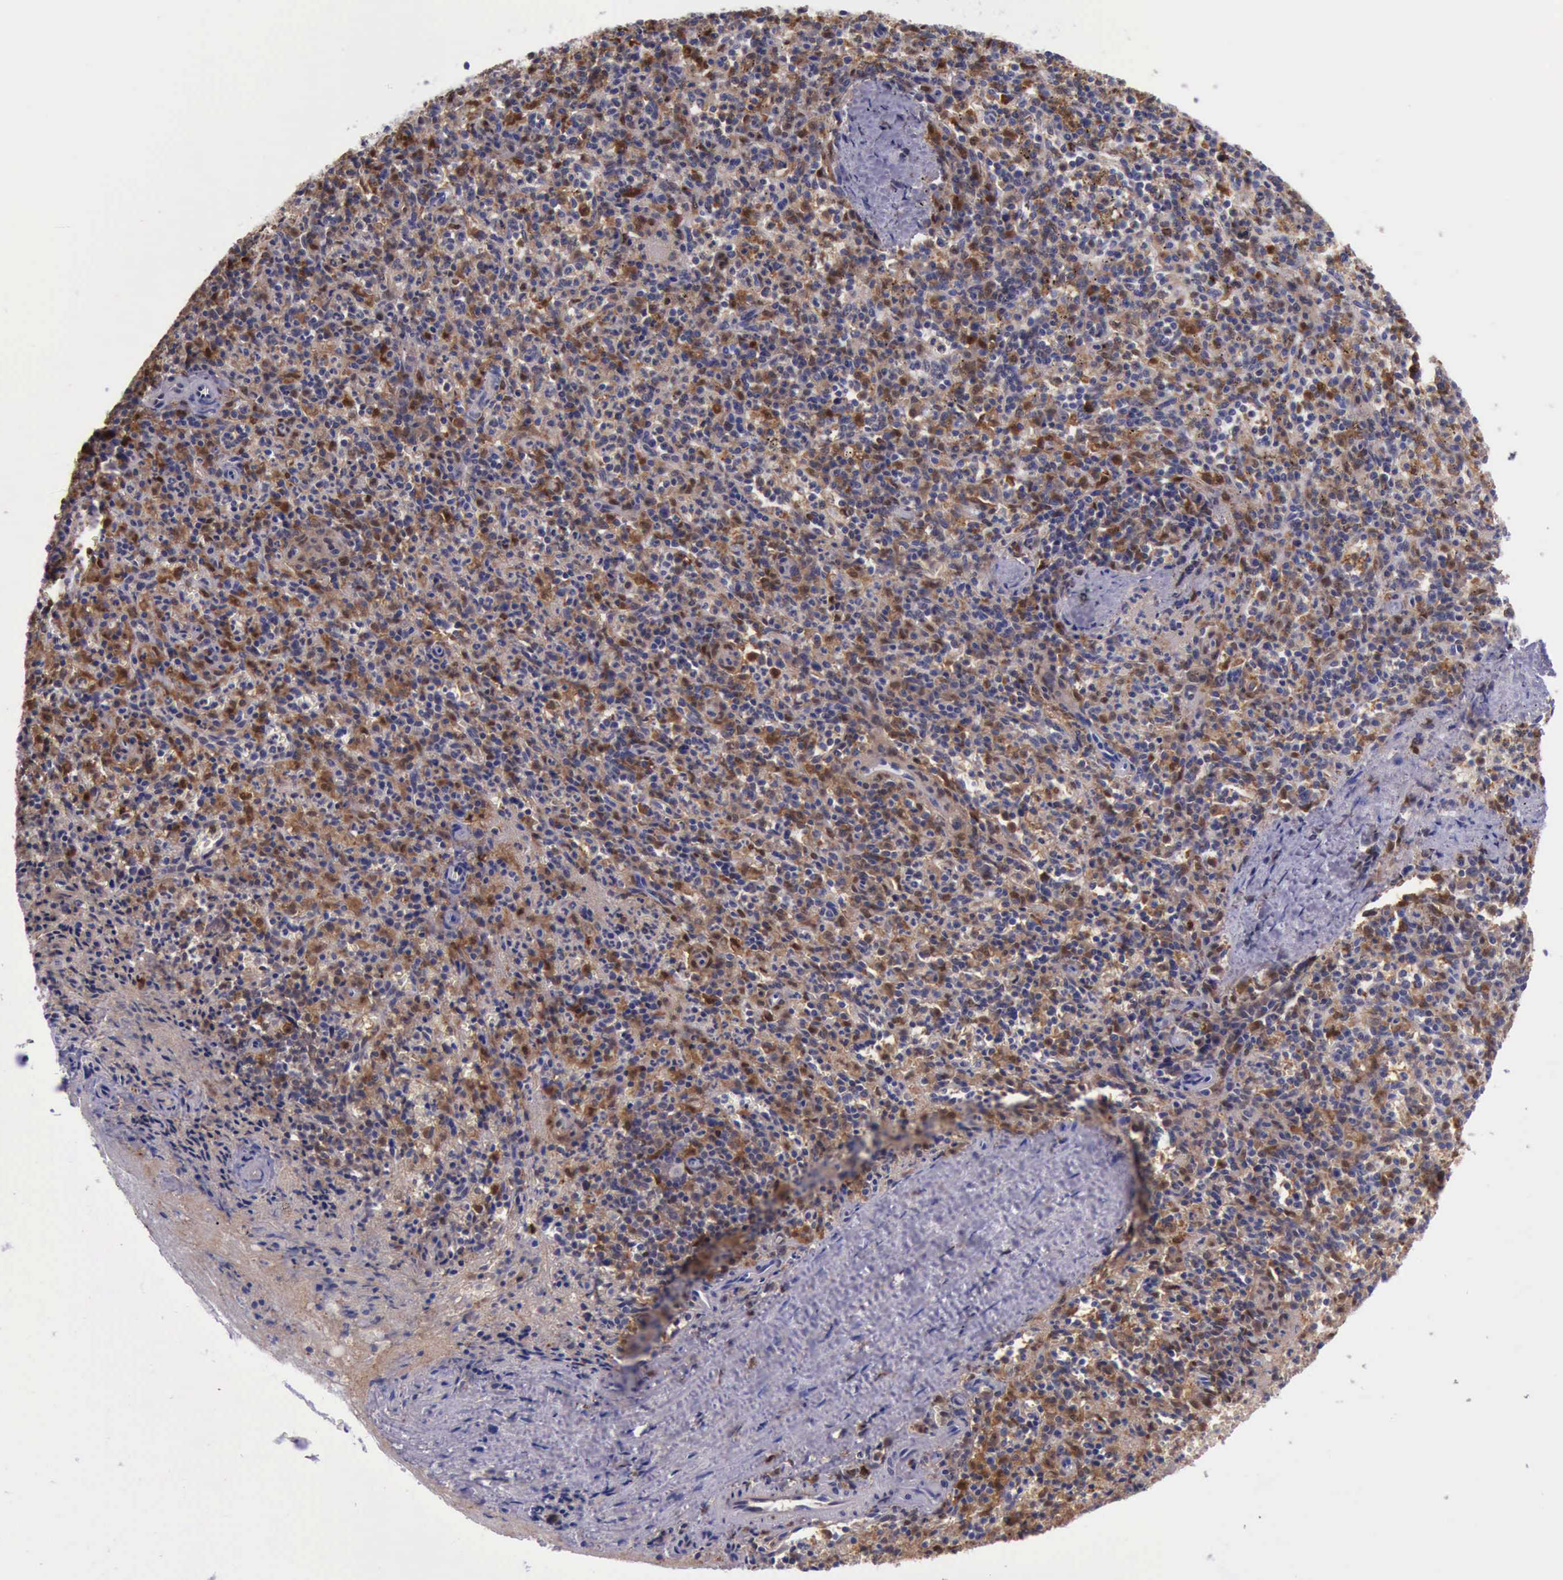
{"staining": {"intensity": "strong", "quantity": "<25%", "location": "cytoplasmic/membranous"}, "tissue": "spleen", "cell_type": "Cells in red pulp", "image_type": "normal", "snomed": [{"axis": "morphology", "description": "Normal tissue, NOS"}, {"axis": "topography", "description": "Spleen"}], "caption": "Spleen stained with IHC demonstrates strong cytoplasmic/membranous staining in approximately <25% of cells in red pulp.", "gene": "TYMP", "patient": {"sex": "male", "age": 72}}